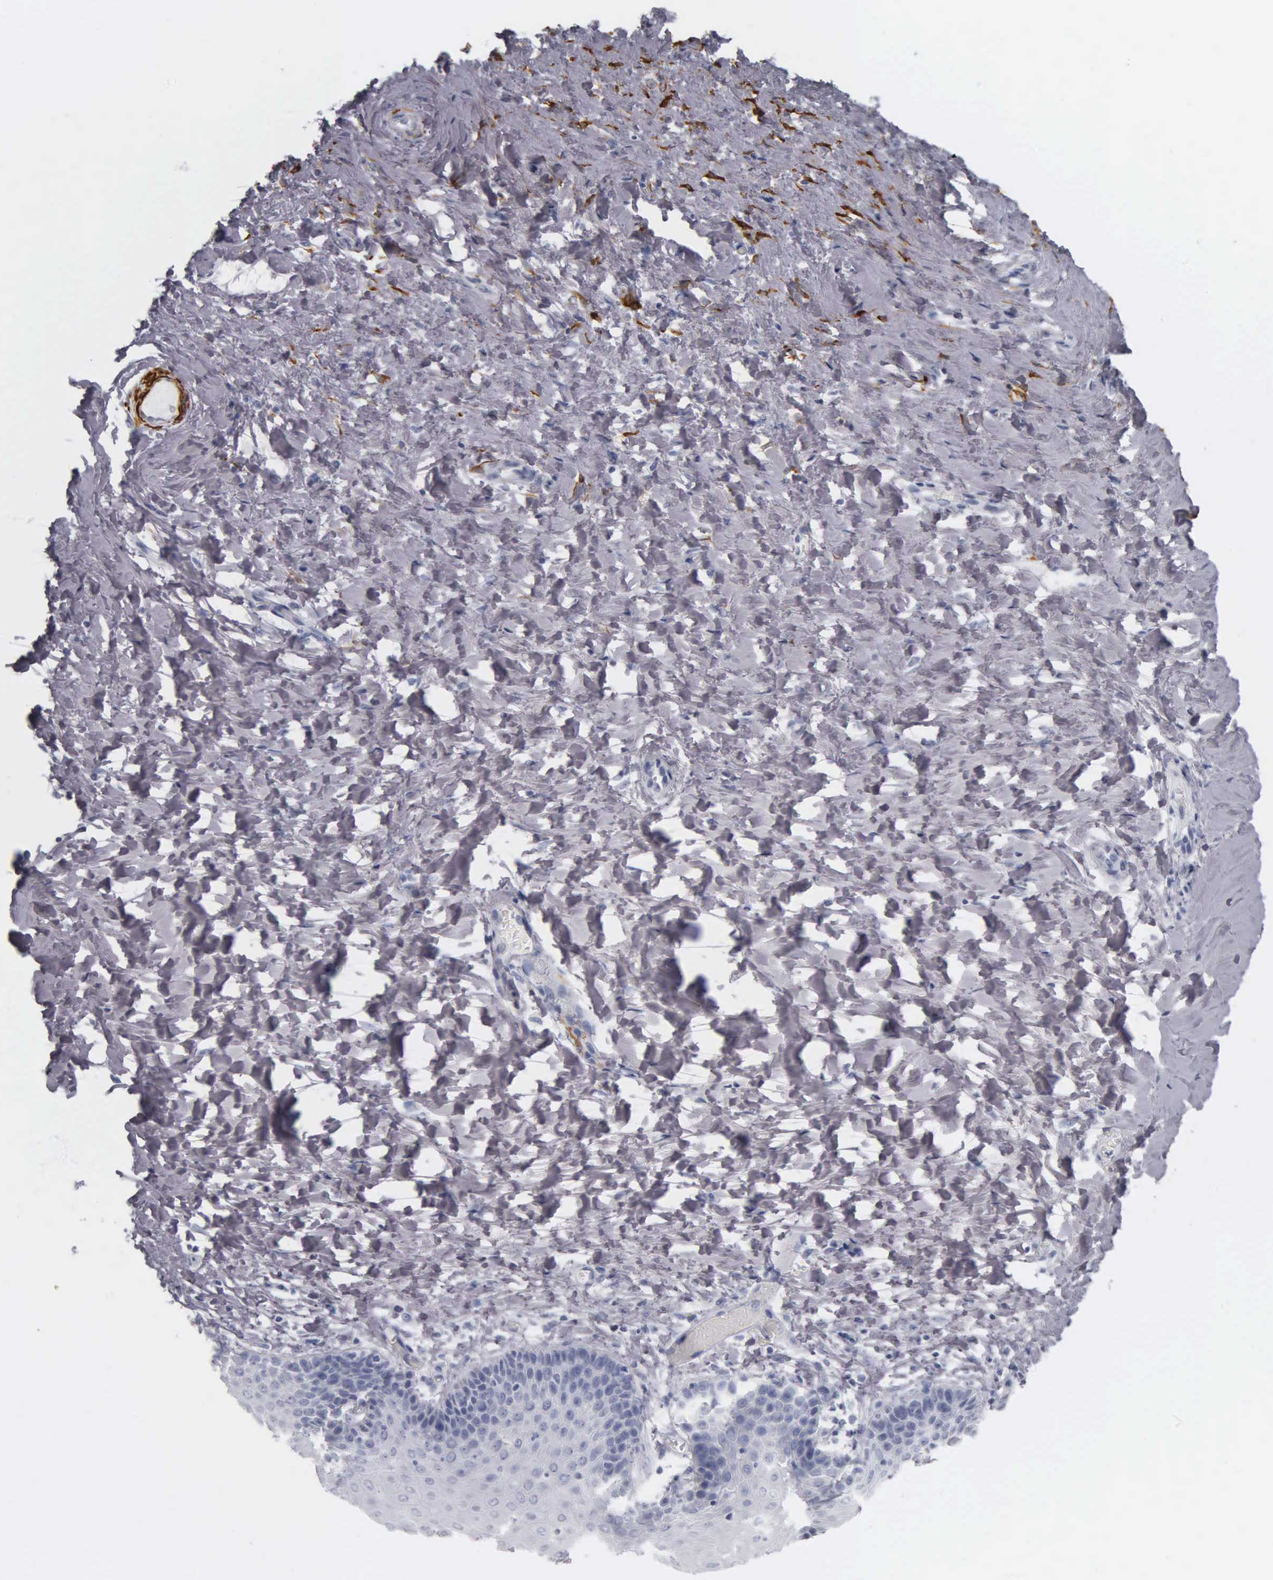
{"staining": {"intensity": "negative", "quantity": "none", "location": "none"}, "tissue": "cervix", "cell_type": "Glandular cells", "image_type": "normal", "snomed": [{"axis": "morphology", "description": "Normal tissue, NOS"}, {"axis": "topography", "description": "Cervix"}], "caption": "IHC of unremarkable cervix reveals no positivity in glandular cells.", "gene": "DES", "patient": {"sex": "female", "age": 53}}